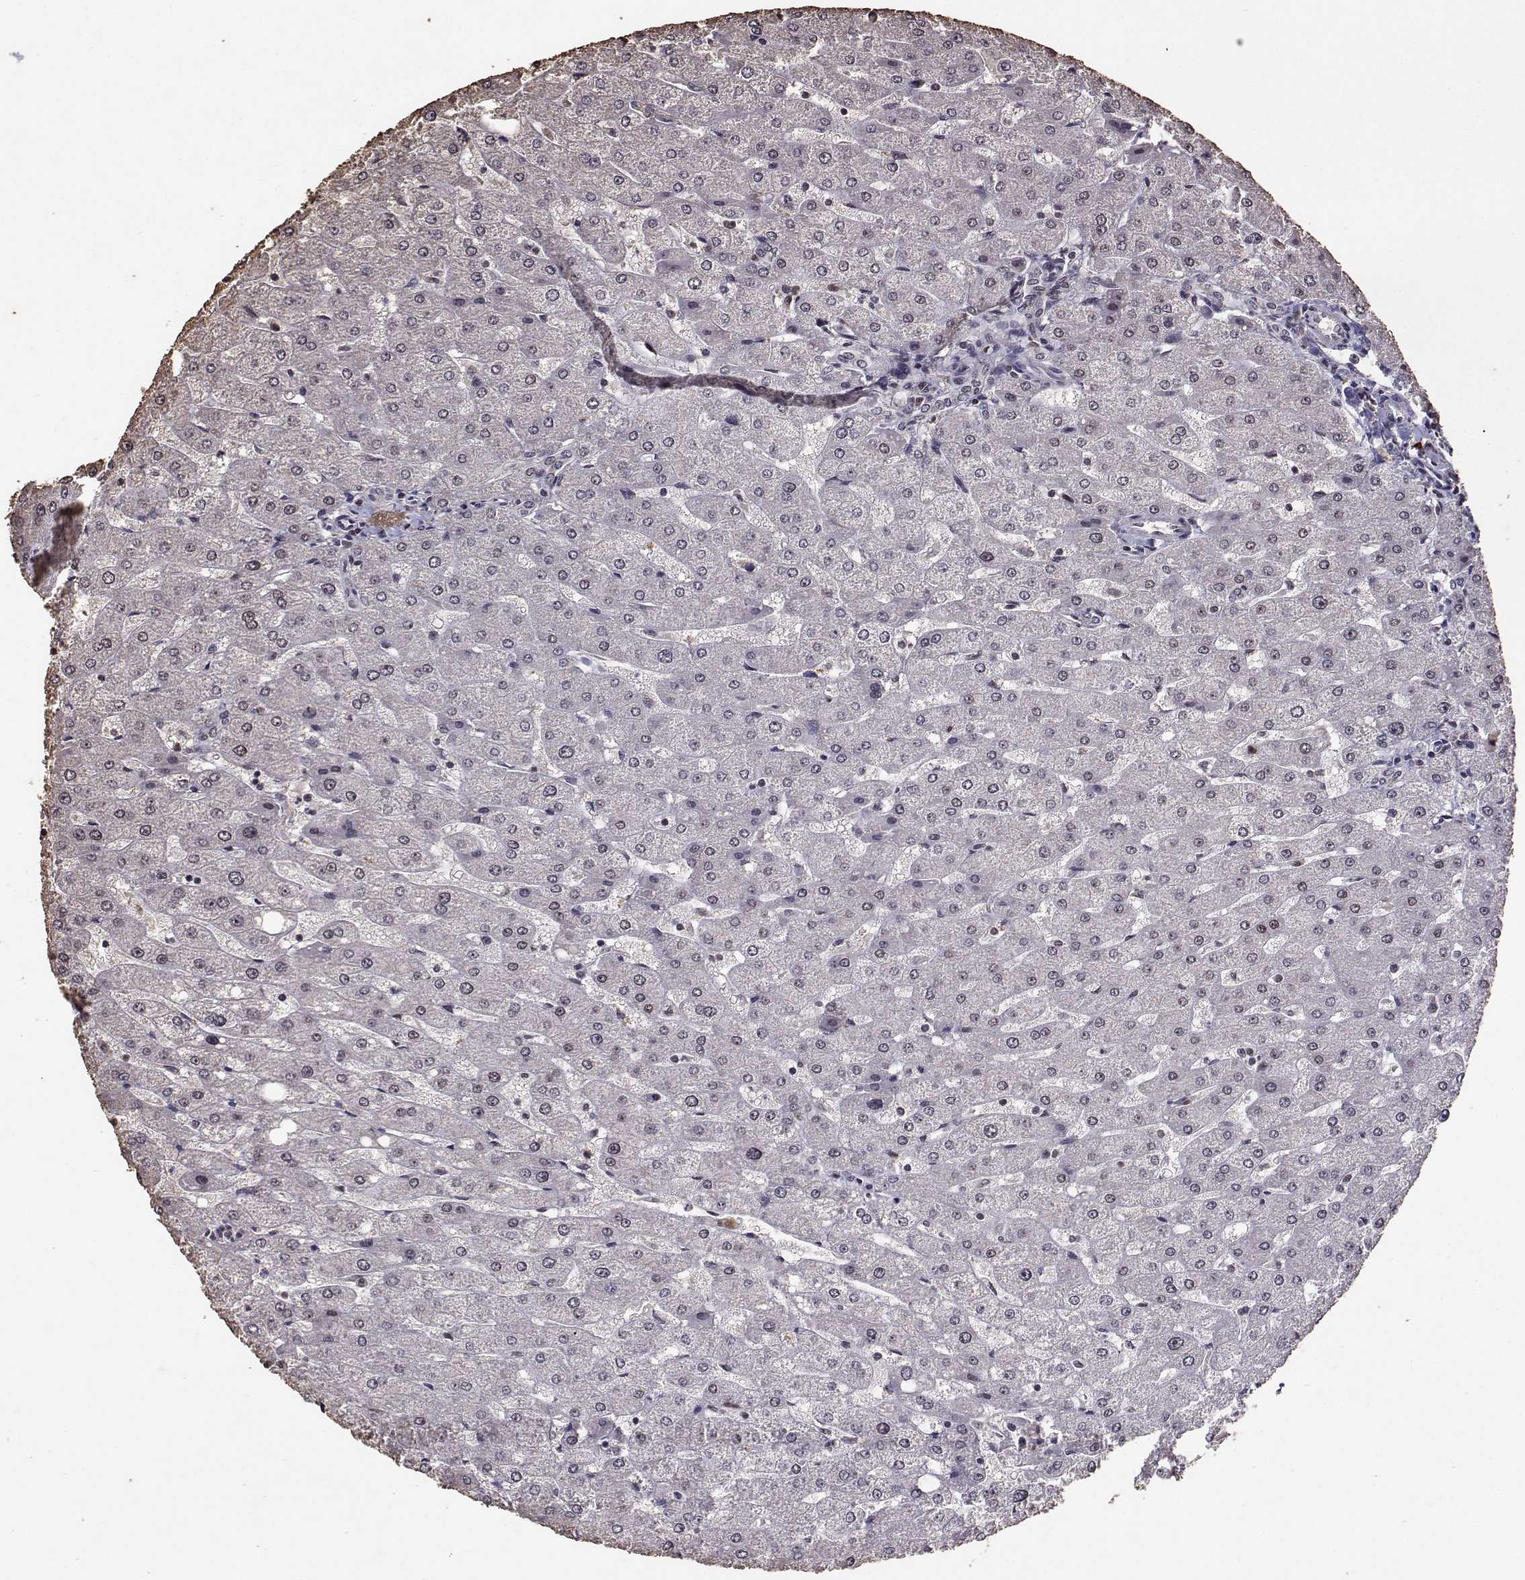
{"staining": {"intensity": "weak", "quantity": "25%-75%", "location": "nuclear"}, "tissue": "liver", "cell_type": "Cholangiocytes", "image_type": "normal", "snomed": [{"axis": "morphology", "description": "Normal tissue, NOS"}, {"axis": "topography", "description": "Liver"}], "caption": "Protein expression by immunohistochemistry (IHC) displays weak nuclear expression in about 25%-75% of cholangiocytes in benign liver.", "gene": "TOE1", "patient": {"sex": "male", "age": 67}}